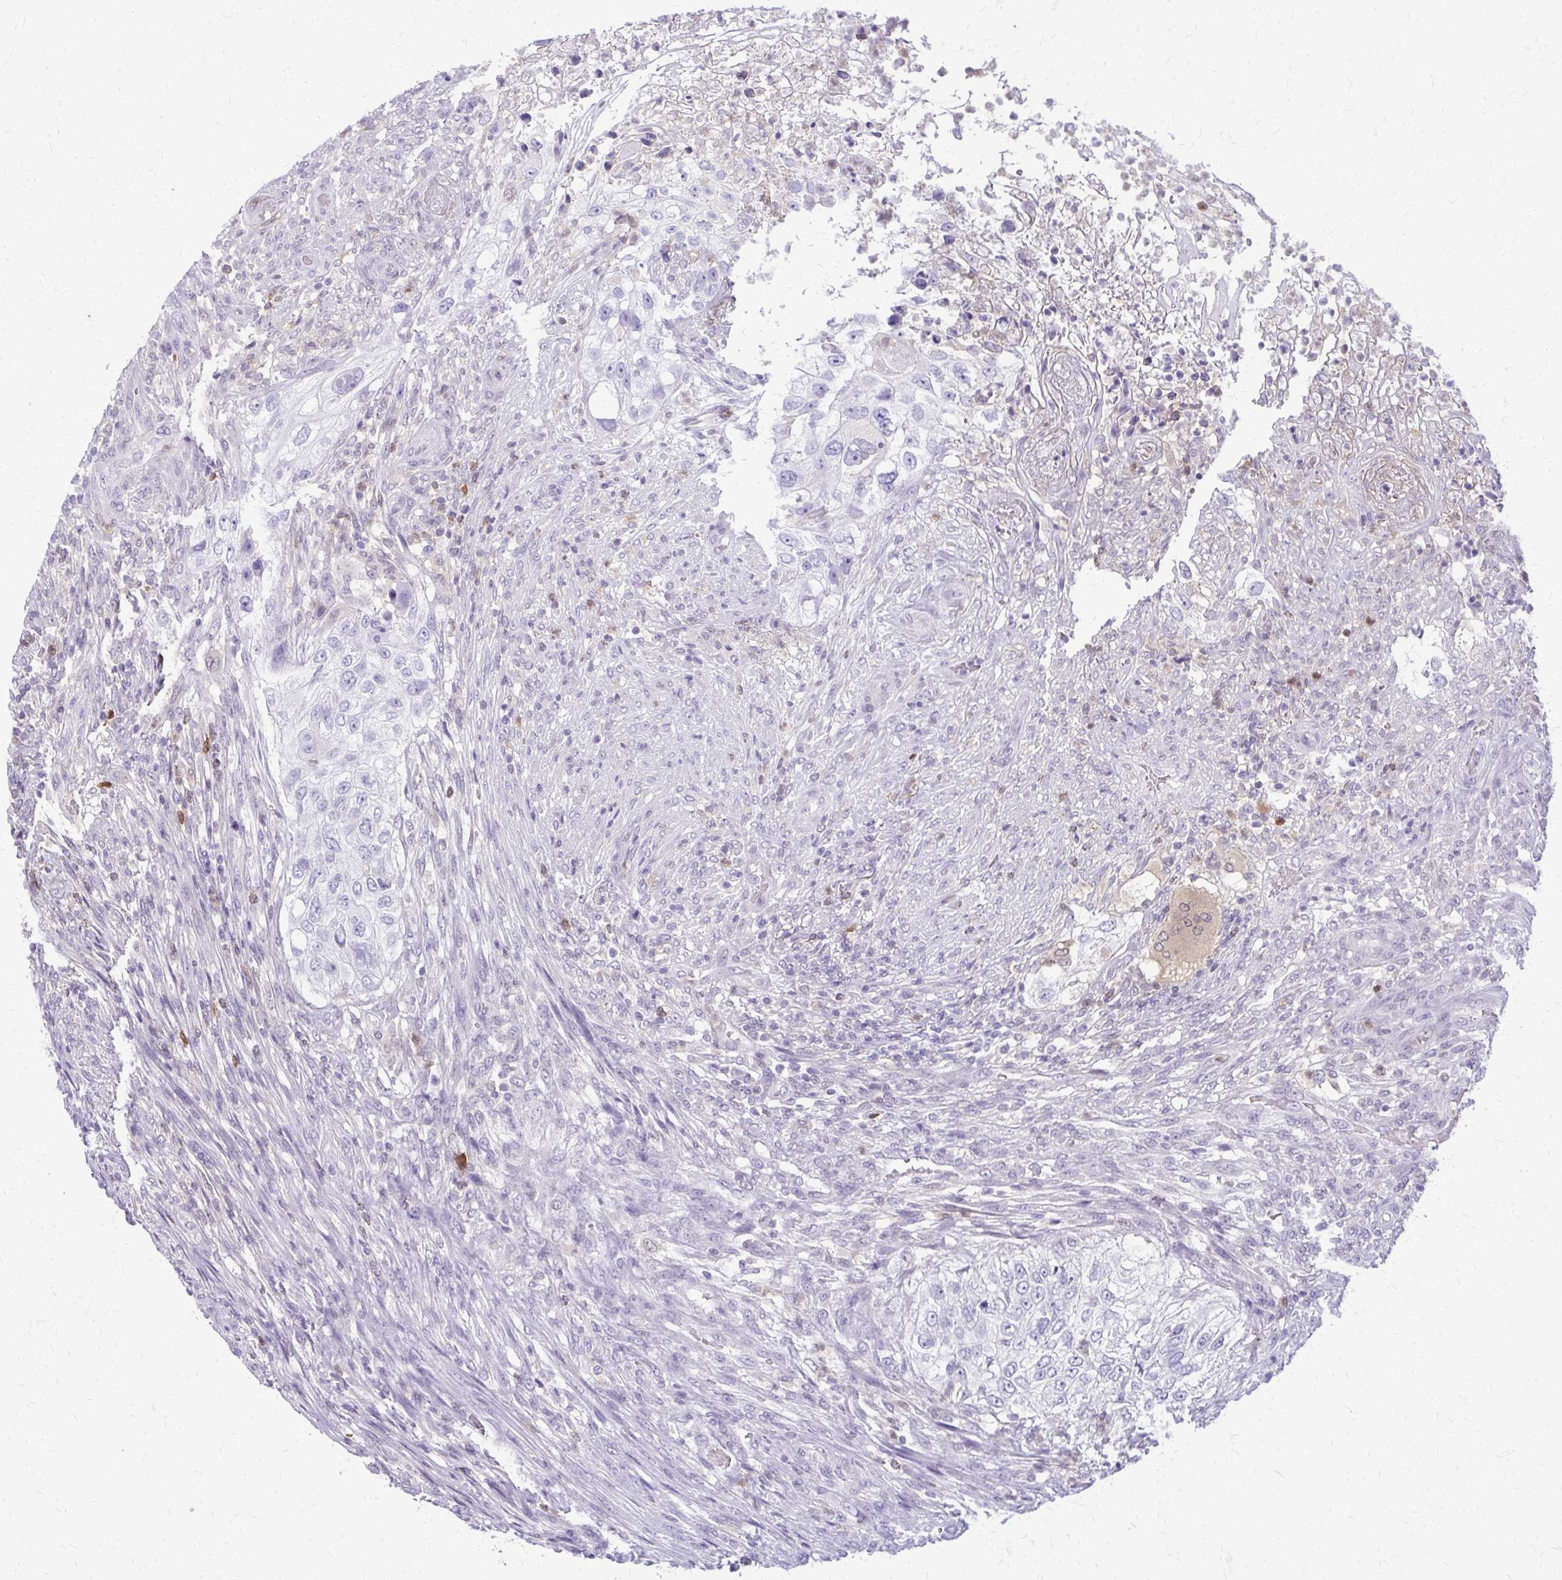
{"staining": {"intensity": "negative", "quantity": "none", "location": "none"}, "tissue": "urothelial cancer", "cell_type": "Tumor cells", "image_type": "cancer", "snomed": [{"axis": "morphology", "description": "Urothelial carcinoma, High grade"}, {"axis": "topography", "description": "Urinary bladder"}], "caption": "Immunohistochemical staining of human high-grade urothelial carcinoma demonstrates no significant staining in tumor cells. The staining was performed using DAB to visualize the protein expression in brown, while the nuclei were stained in blue with hematoxylin (Magnification: 20x).", "gene": "GLRX", "patient": {"sex": "female", "age": 60}}